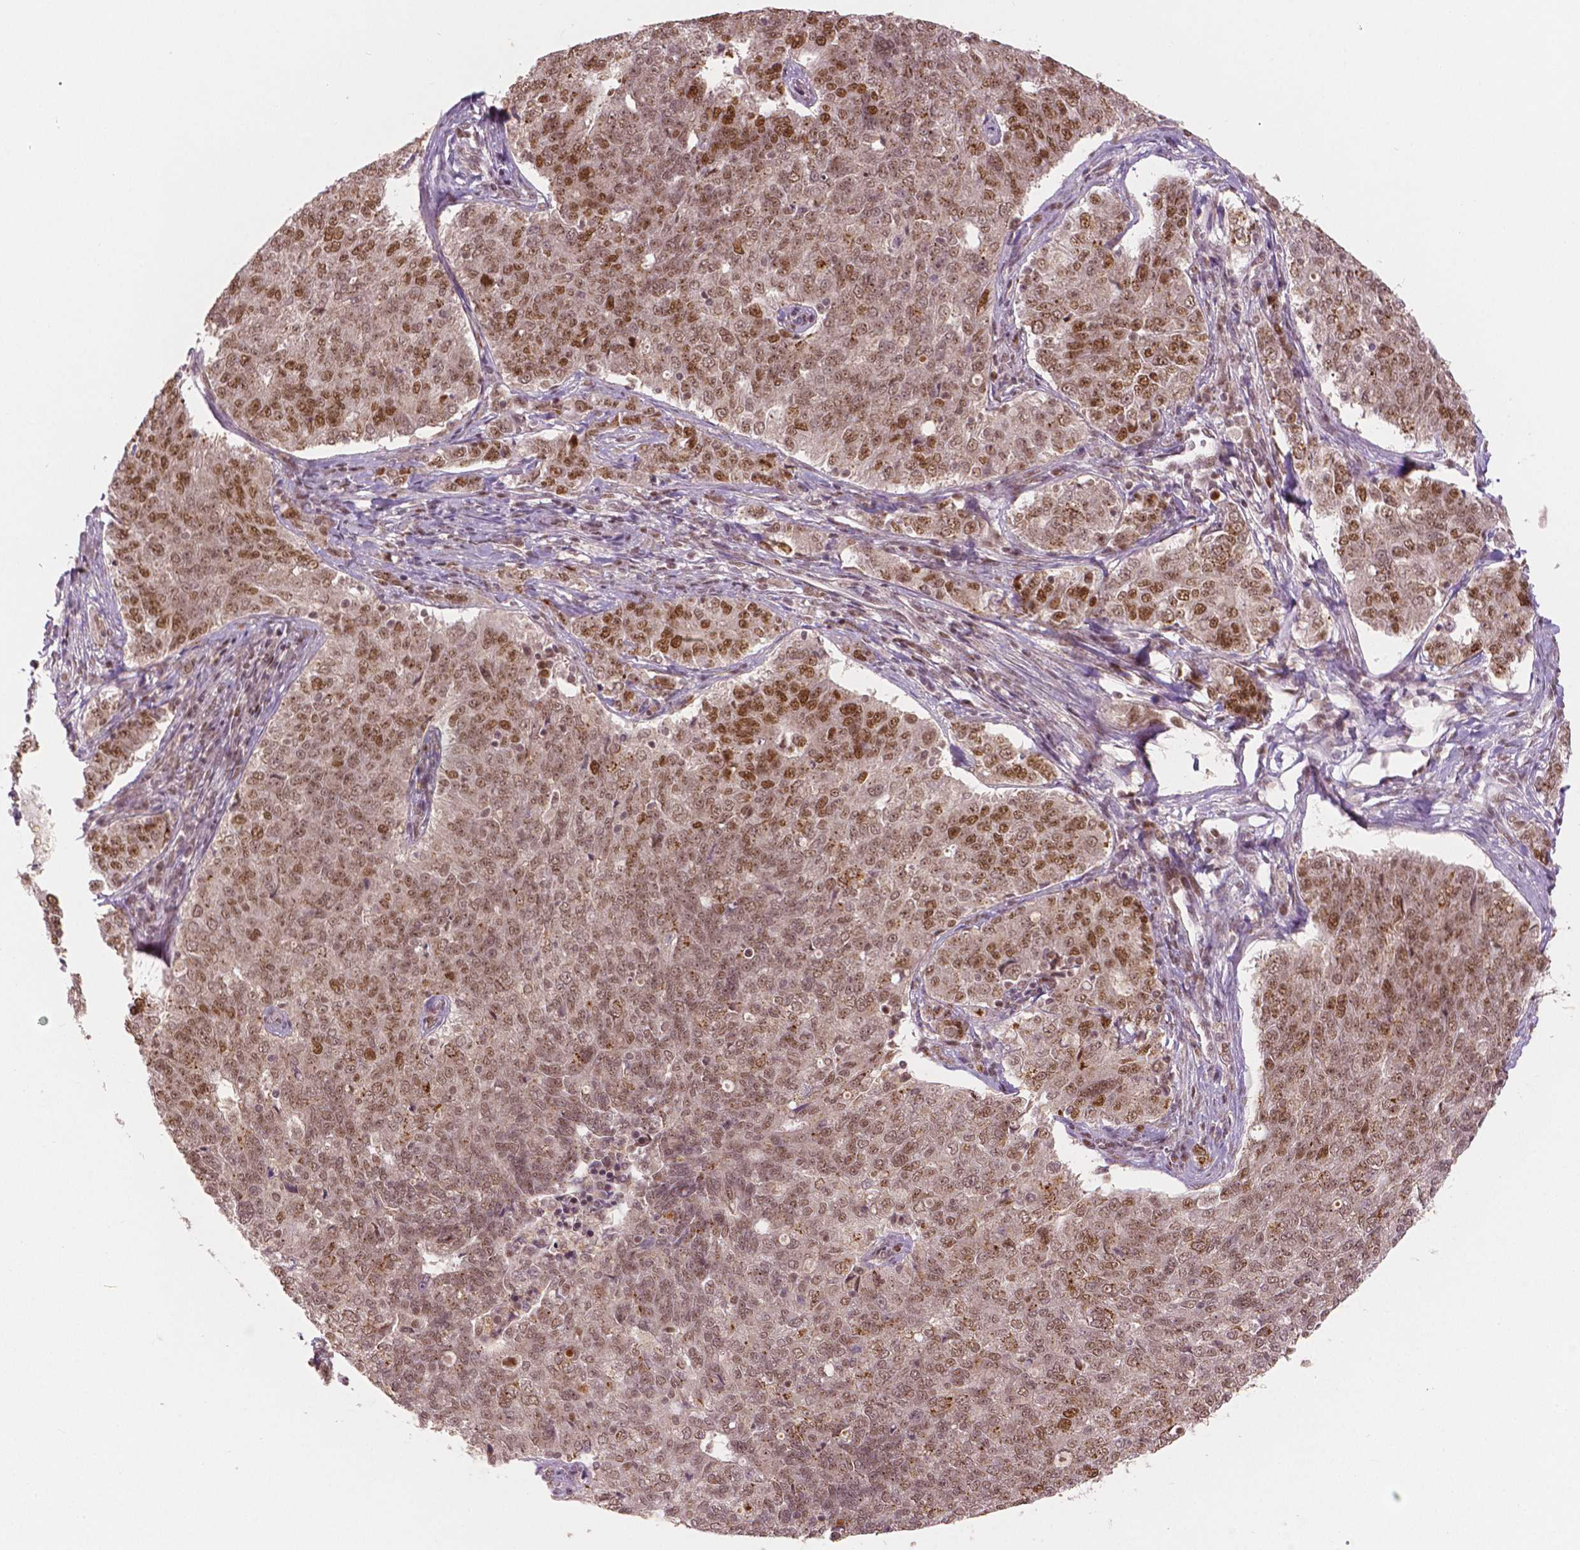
{"staining": {"intensity": "moderate", "quantity": ">75%", "location": "nuclear"}, "tissue": "endometrial cancer", "cell_type": "Tumor cells", "image_type": "cancer", "snomed": [{"axis": "morphology", "description": "Adenocarcinoma, NOS"}, {"axis": "topography", "description": "Endometrium"}], "caption": "There is medium levels of moderate nuclear positivity in tumor cells of endometrial cancer, as demonstrated by immunohistochemical staining (brown color).", "gene": "NSD2", "patient": {"sex": "female", "age": 43}}